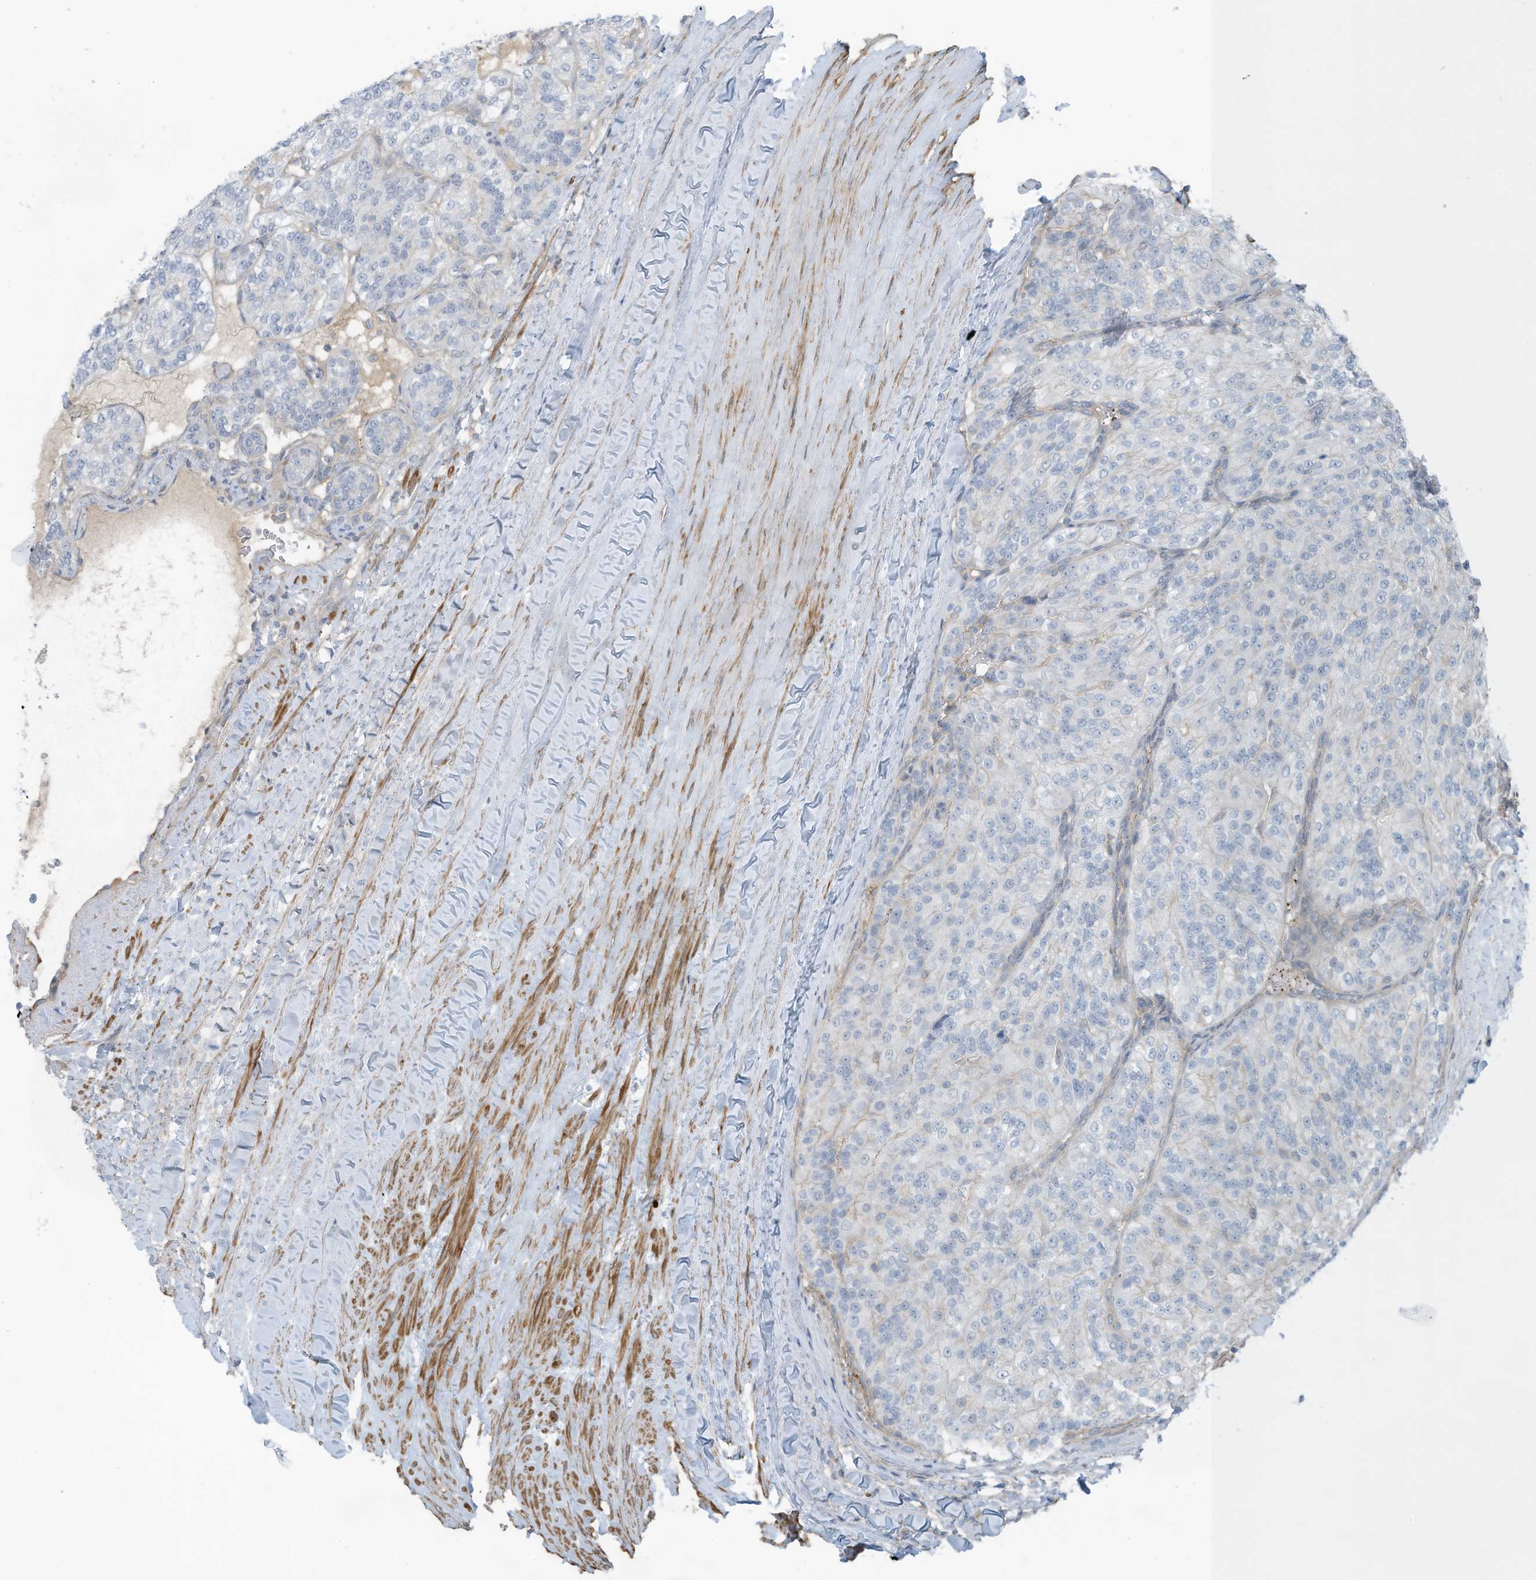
{"staining": {"intensity": "negative", "quantity": "none", "location": "none"}, "tissue": "renal cancer", "cell_type": "Tumor cells", "image_type": "cancer", "snomed": [{"axis": "morphology", "description": "Adenocarcinoma, NOS"}, {"axis": "topography", "description": "Kidney"}], "caption": "Immunohistochemistry of renal cancer exhibits no staining in tumor cells. (Brightfield microscopy of DAB IHC at high magnification).", "gene": "ZNF846", "patient": {"sex": "female", "age": 63}}